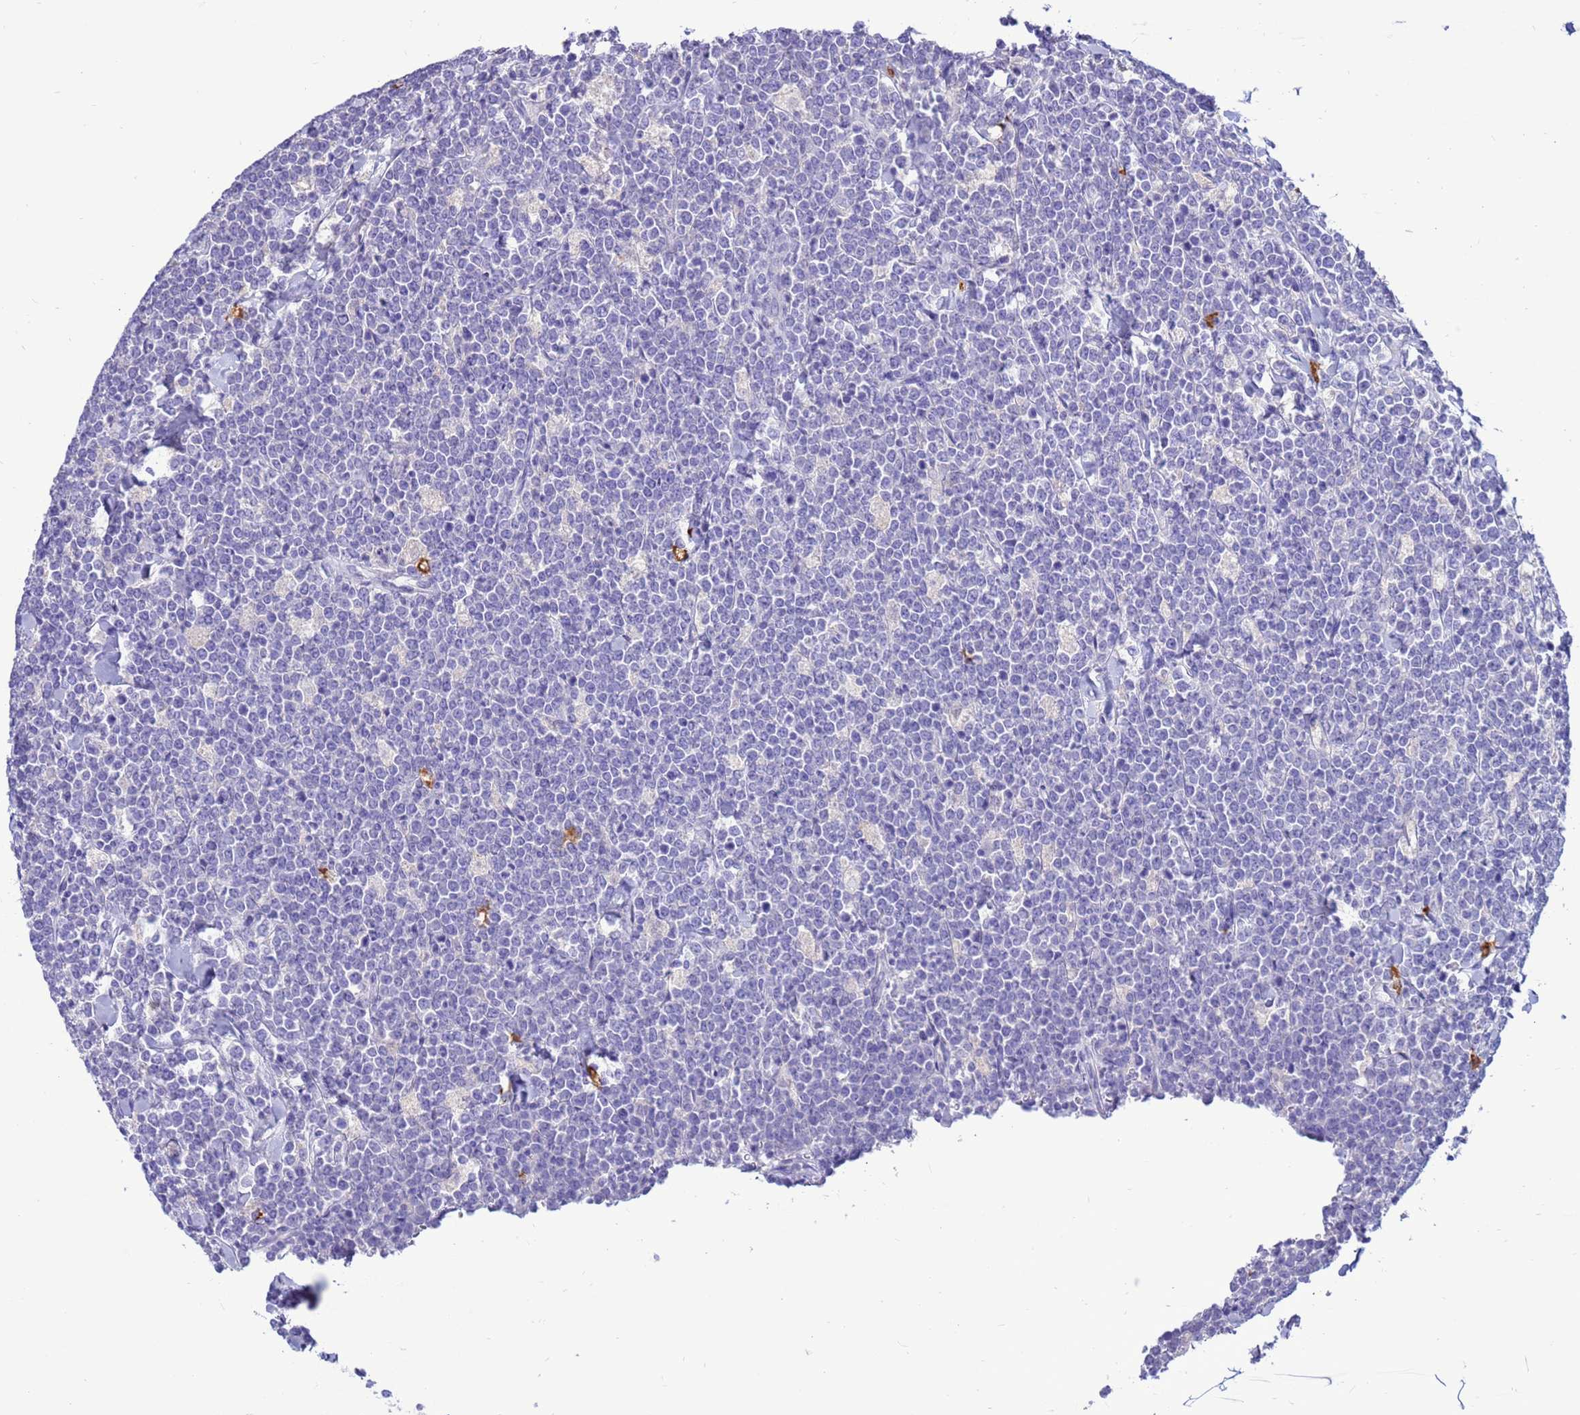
{"staining": {"intensity": "negative", "quantity": "none", "location": "none"}, "tissue": "lymphoma", "cell_type": "Tumor cells", "image_type": "cancer", "snomed": [{"axis": "morphology", "description": "Malignant lymphoma, non-Hodgkin's type, High grade"}, {"axis": "topography", "description": "Small intestine"}], "caption": "The IHC micrograph has no significant staining in tumor cells of lymphoma tissue.", "gene": "PDE10A", "patient": {"sex": "male", "age": 8}}